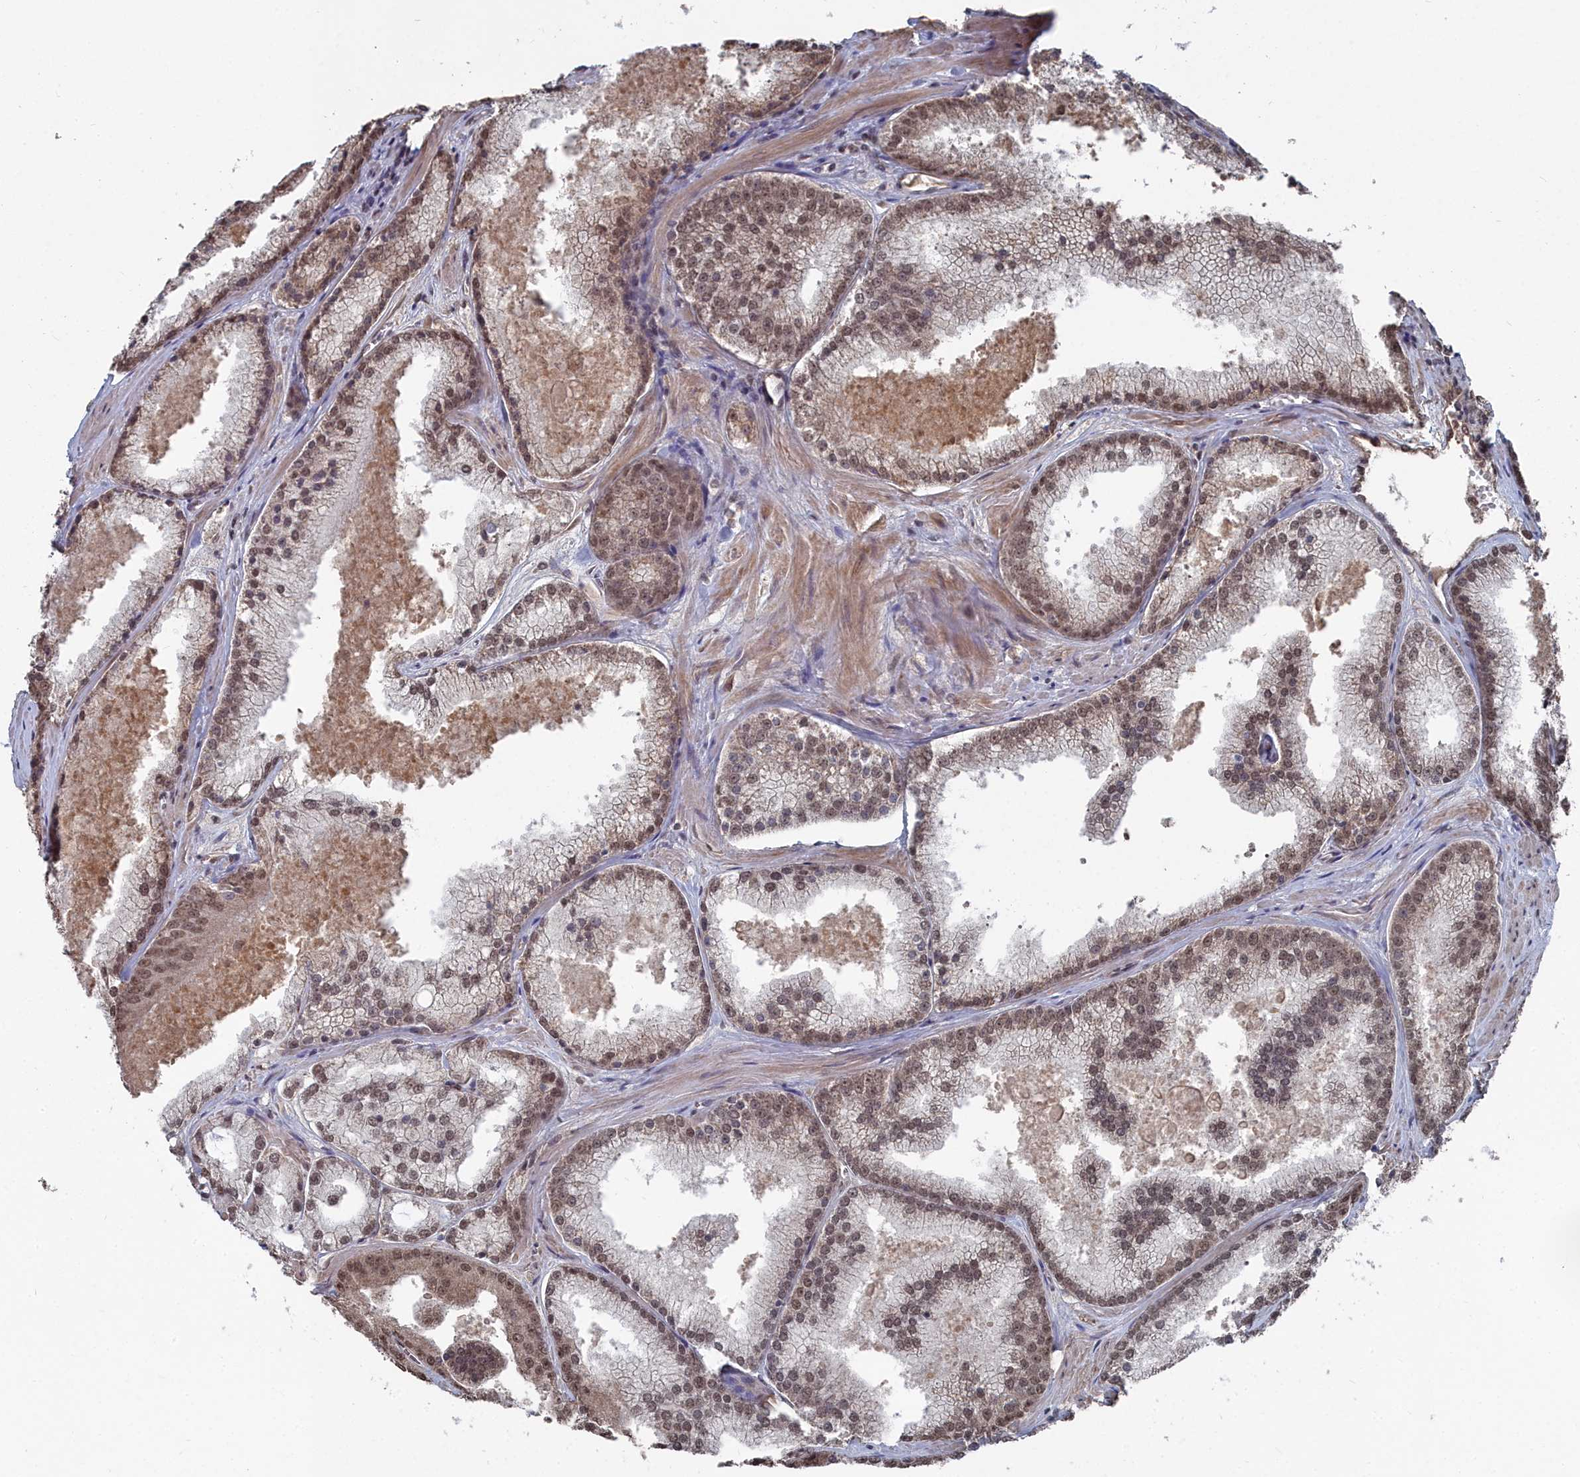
{"staining": {"intensity": "moderate", "quantity": ">75%", "location": "nuclear"}, "tissue": "prostate cancer", "cell_type": "Tumor cells", "image_type": "cancer", "snomed": [{"axis": "morphology", "description": "Adenocarcinoma, High grade"}, {"axis": "topography", "description": "Prostate"}], "caption": "A medium amount of moderate nuclear positivity is present in approximately >75% of tumor cells in prostate cancer tissue. (DAB = brown stain, brightfield microscopy at high magnification).", "gene": "CCNP", "patient": {"sex": "male", "age": 61}}